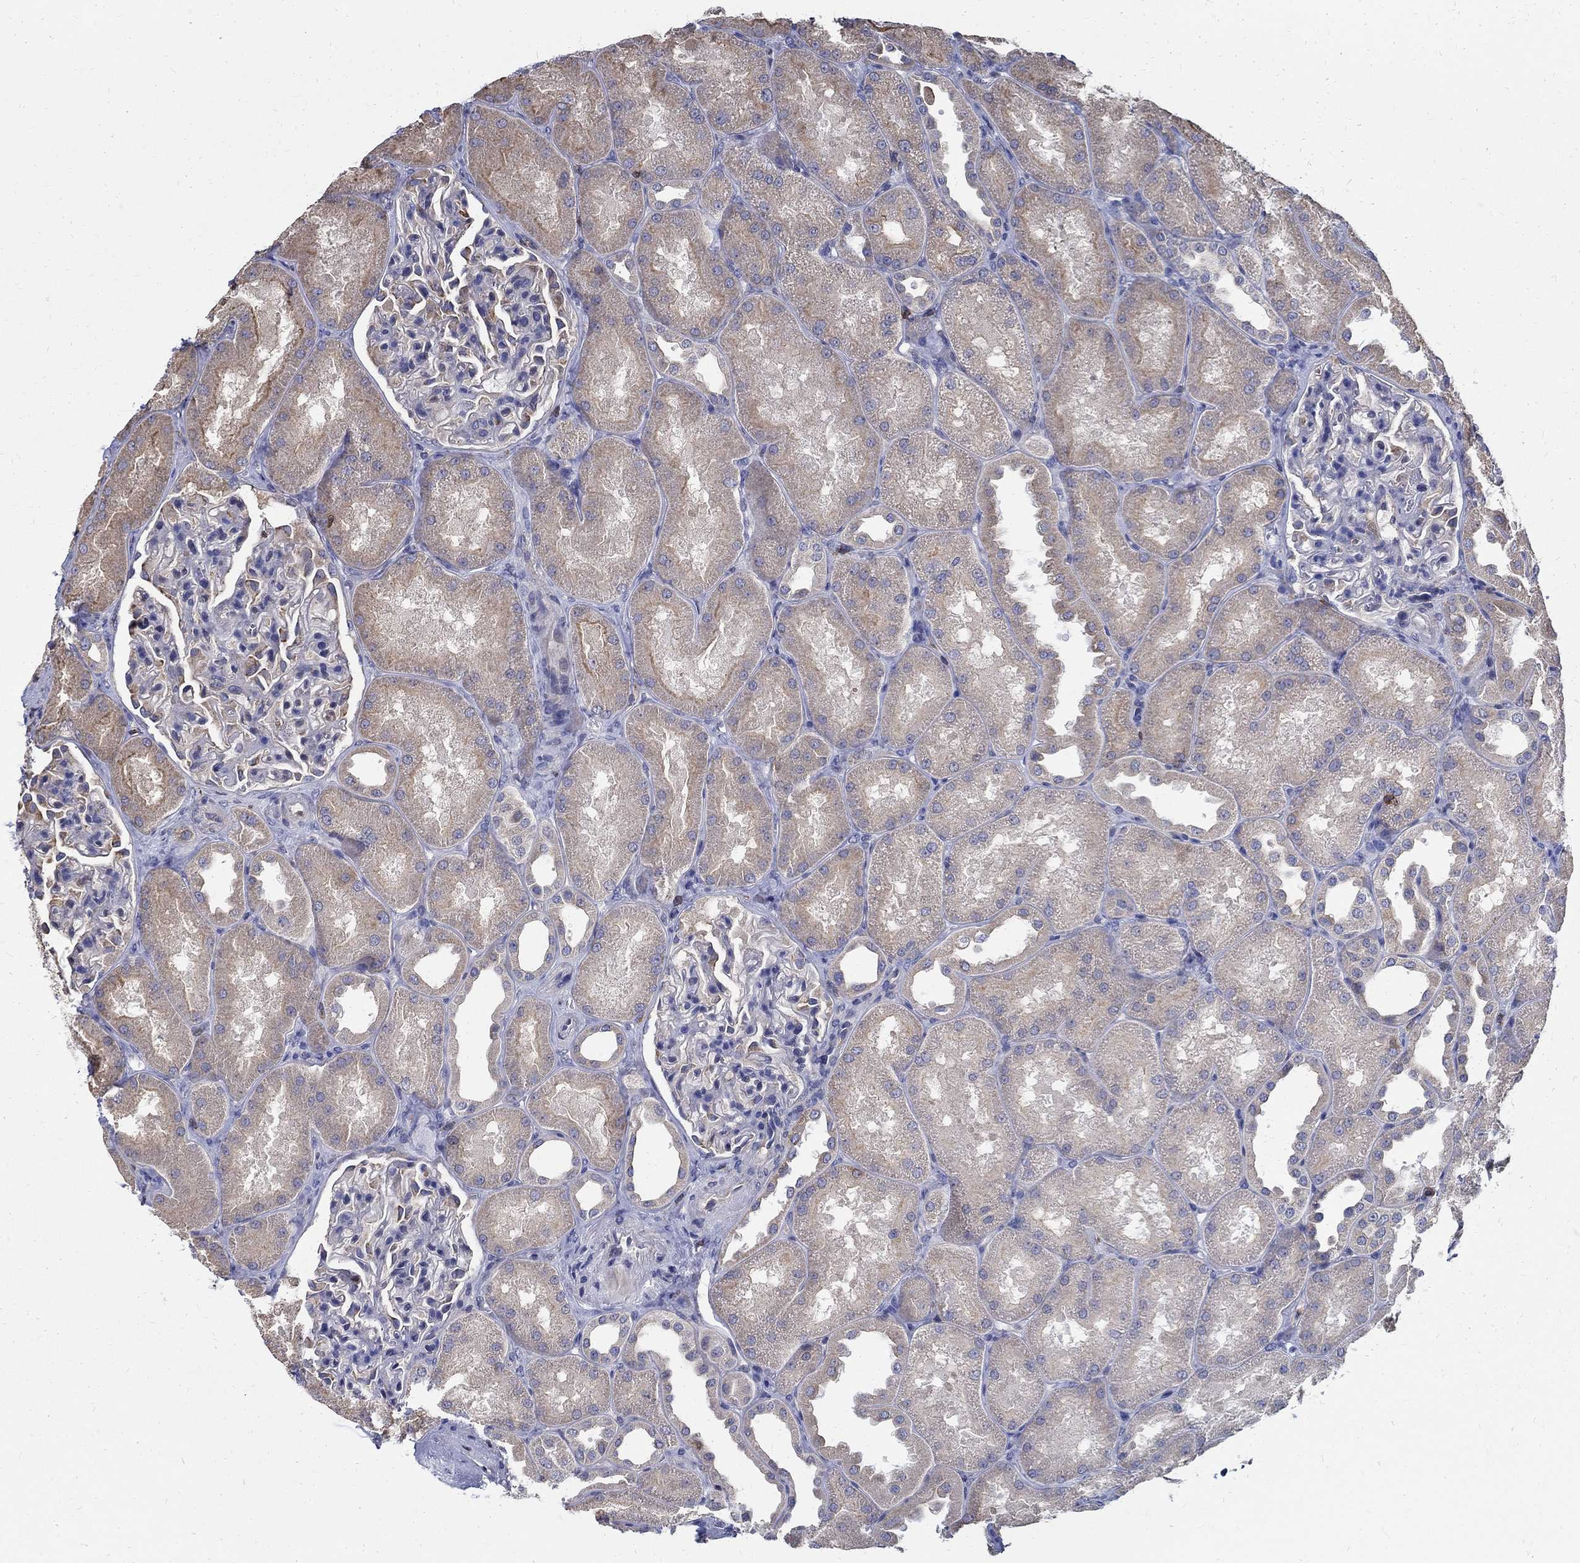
{"staining": {"intensity": "negative", "quantity": "none", "location": "none"}, "tissue": "kidney", "cell_type": "Cells in glomeruli", "image_type": "normal", "snomed": [{"axis": "morphology", "description": "Normal tissue, NOS"}, {"axis": "topography", "description": "Kidney"}], "caption": "Immunohistochemistry image of benign human kidney stained for a protein (brown), which demonstrates no positivity in cells in glomeruli.", "gene": "AGAP2", "patient": {"sex": "male", "age": 61}}